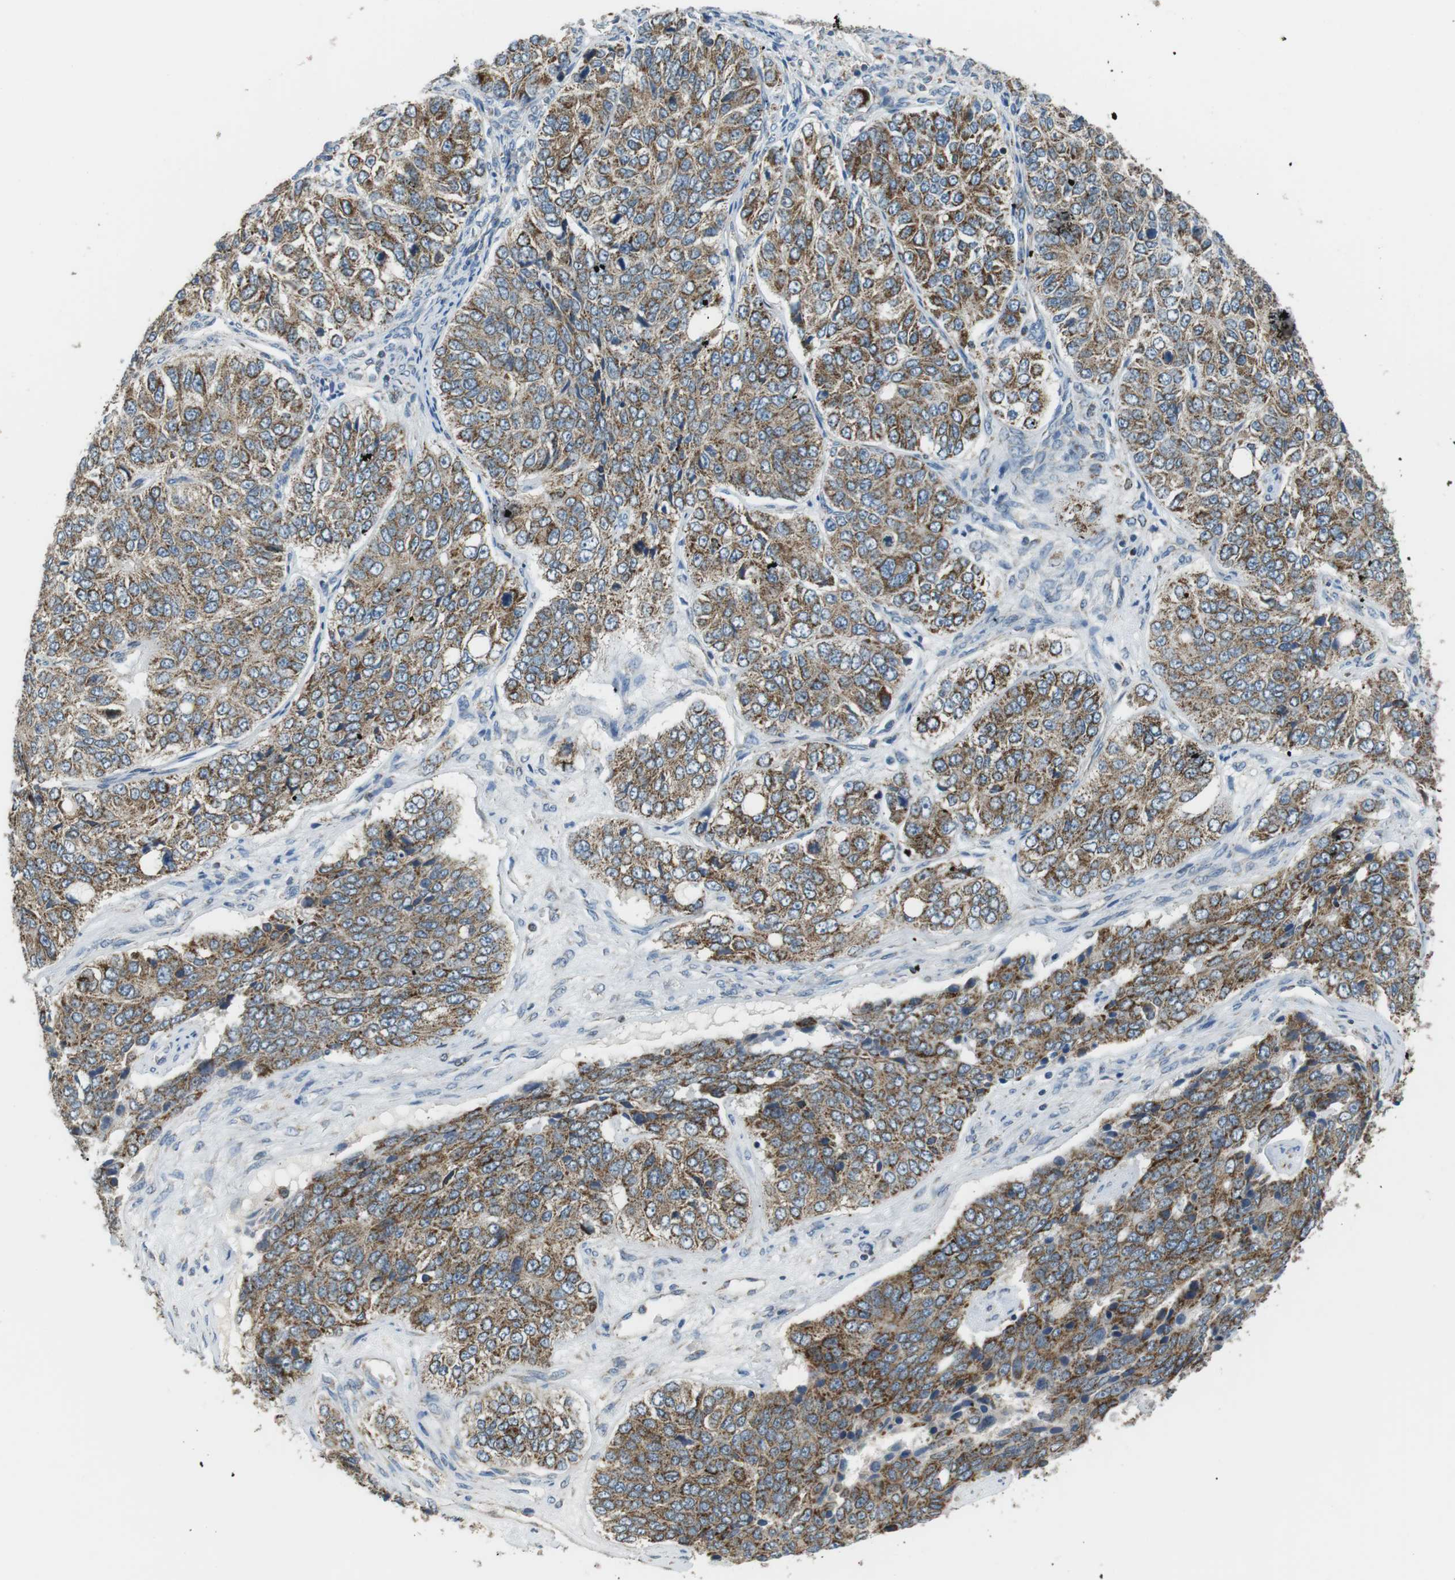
{"staining": {"intensity": "moderate", "quantity": ">75%", "location": "cytoplasmic/membranous"}, "tissue": "ovarian cancer", "cell_type": "Tumor cells", "image_type": "cancer", "snomed": [{"axis": "morphology", "description": "Carcinoma, endometroid"}, {"axis": "topography", "description": "Ovary"}], "caption": "Immunohistochemical staining of ovarian cancer (endometroid carcinoma) displays medium levels of moderate cytoplasmic/membranous protein positivity in about >75% of tumor cells.", "gene": "BACE1", "patient": {"sex": "female", "age": 51}}